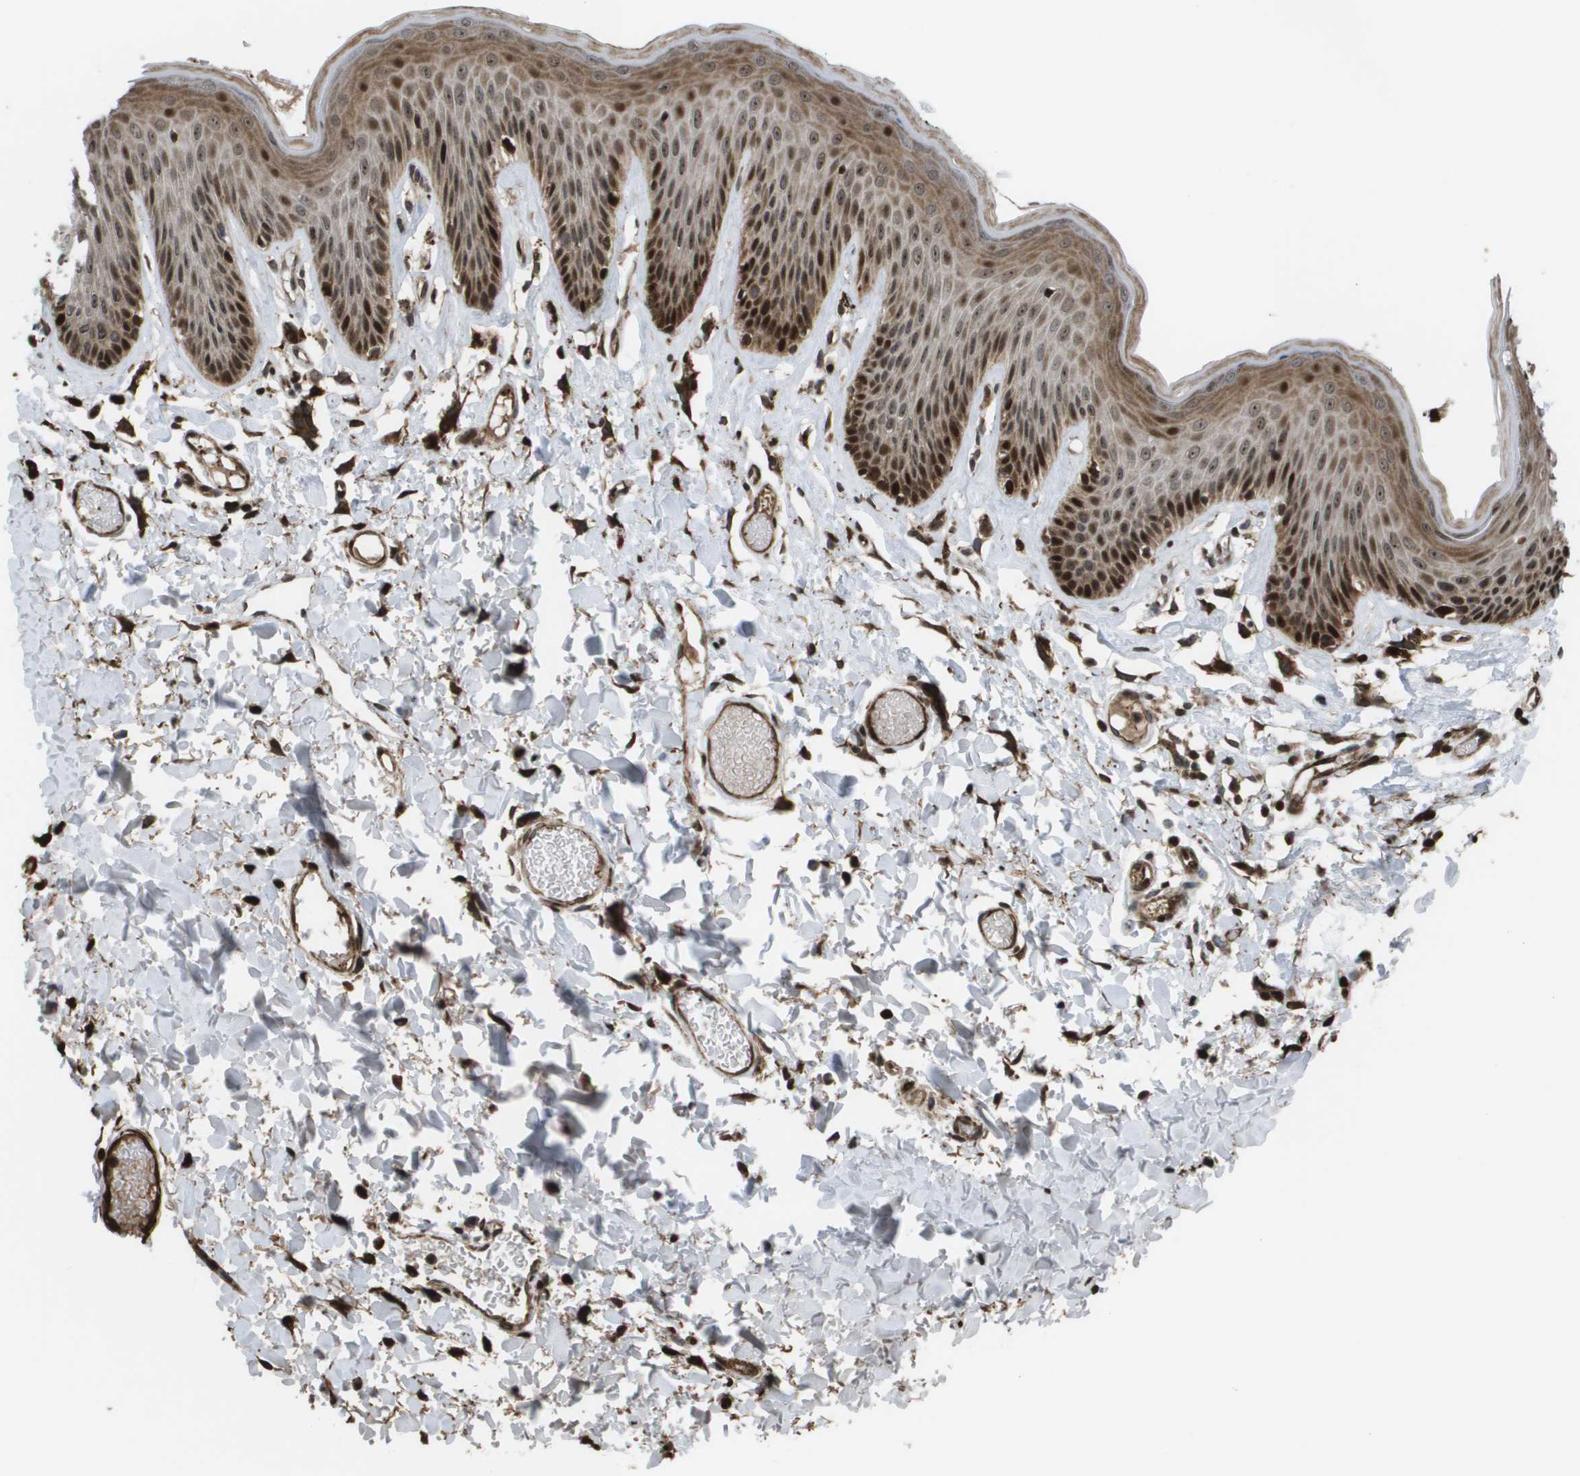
{"staining": {"intensity": "strong", "quantity": "25%-75%", "location": "cytoplasmic/membranous,nuclear"}, "tissue": "skin", "cell_type": "Epidermal cells", "image_type": "normal", "snomed": [{"axis": "morphology", "description": "Normal tissue, NOS"}, {"axis": "topography", "description": "Vulva"}], "caption": "Epidermal cells demonstrate strong cytoplasmic/membranous,nuclear staining in approximately 25%-75% of cells in normal skin.", "gene": "AXIN2", "patient": {"sex": "female", "age": 73}}